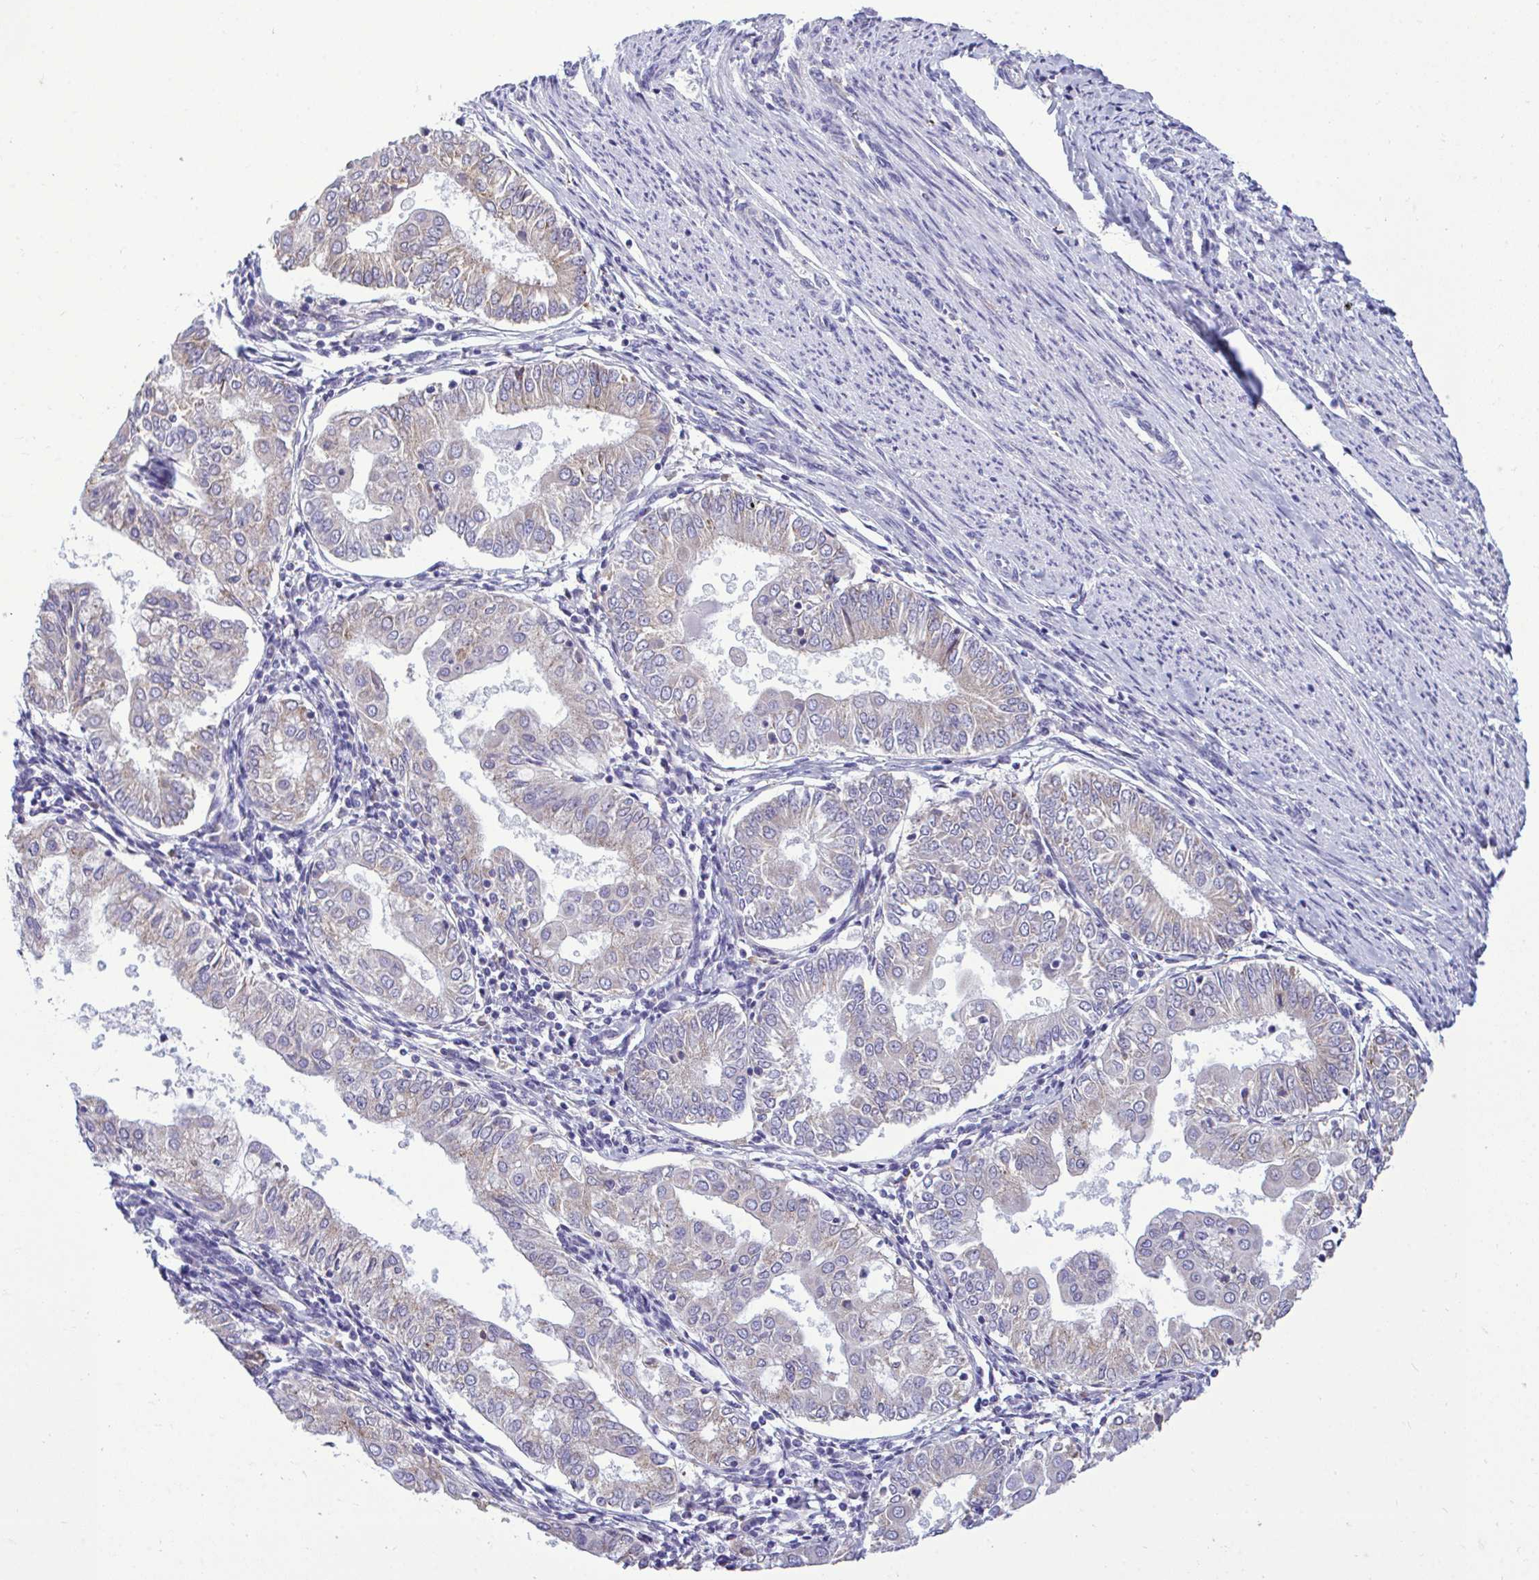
{"staining": {"intensity": "negative", "quantity": "none", "location": "none"}, "tissue": "endometrial cancer", "cell_type": "Tumor cells", "image_type": "cancer", "snomed": [{"axis": "morphology", "description": "Adenocarcinoma, NOS"}, {"axis": "topography", "description": "Endometrium"}], "caption": "Immunohistochemical staining of endometrial cancer (adenocarcinoma) exhibits no significant positivity in tumor cells.", "gene": "PIGK", "patient": {"sex": "female", "age": 68}}